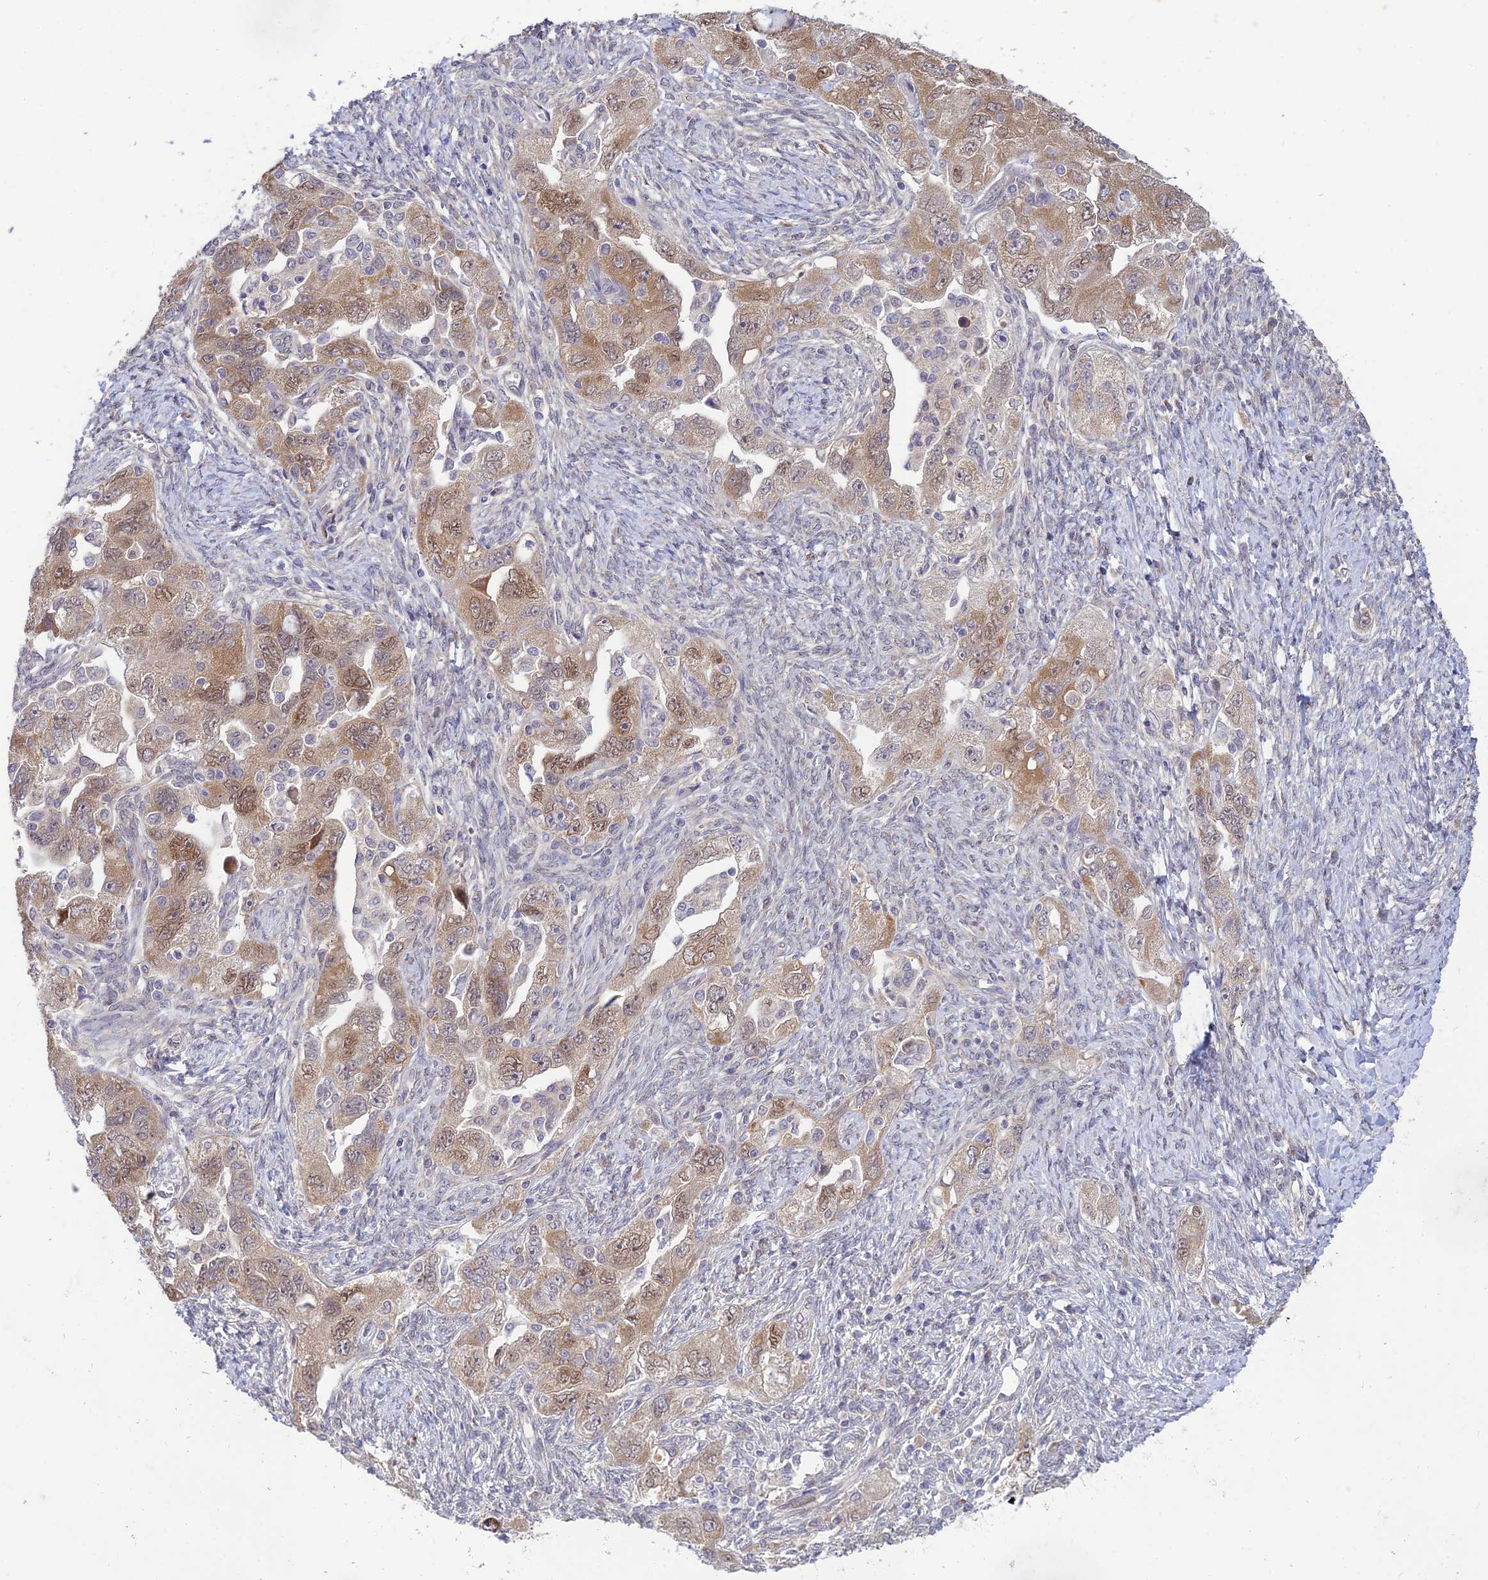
{"staining": {"intensity": "moderate", "quantity": ">75%", "location": "cytoplasmic/membranous,nuclear"}, "tissue": "ovarian cancer", "cell_type": "Tumor cells", "image_type": "cancer", "snomed": [{"axis": "morphology", "description": "Carcinoma, NOS"}, {"axis": "morphology", "description": "Cystadenocarcinoma, serous, NOS"}, {"axis": "topography", "description": "Ovary"}], "caption": "Carcinoma (ovarian) was stained to show a protein in brown. There is medium levels of moderate cytoplasmic/membranous and nuclear positivity in about >75% of tumor cells.", "gene": "SKIC8", "patient": {"sex": "female", "age": 69}}